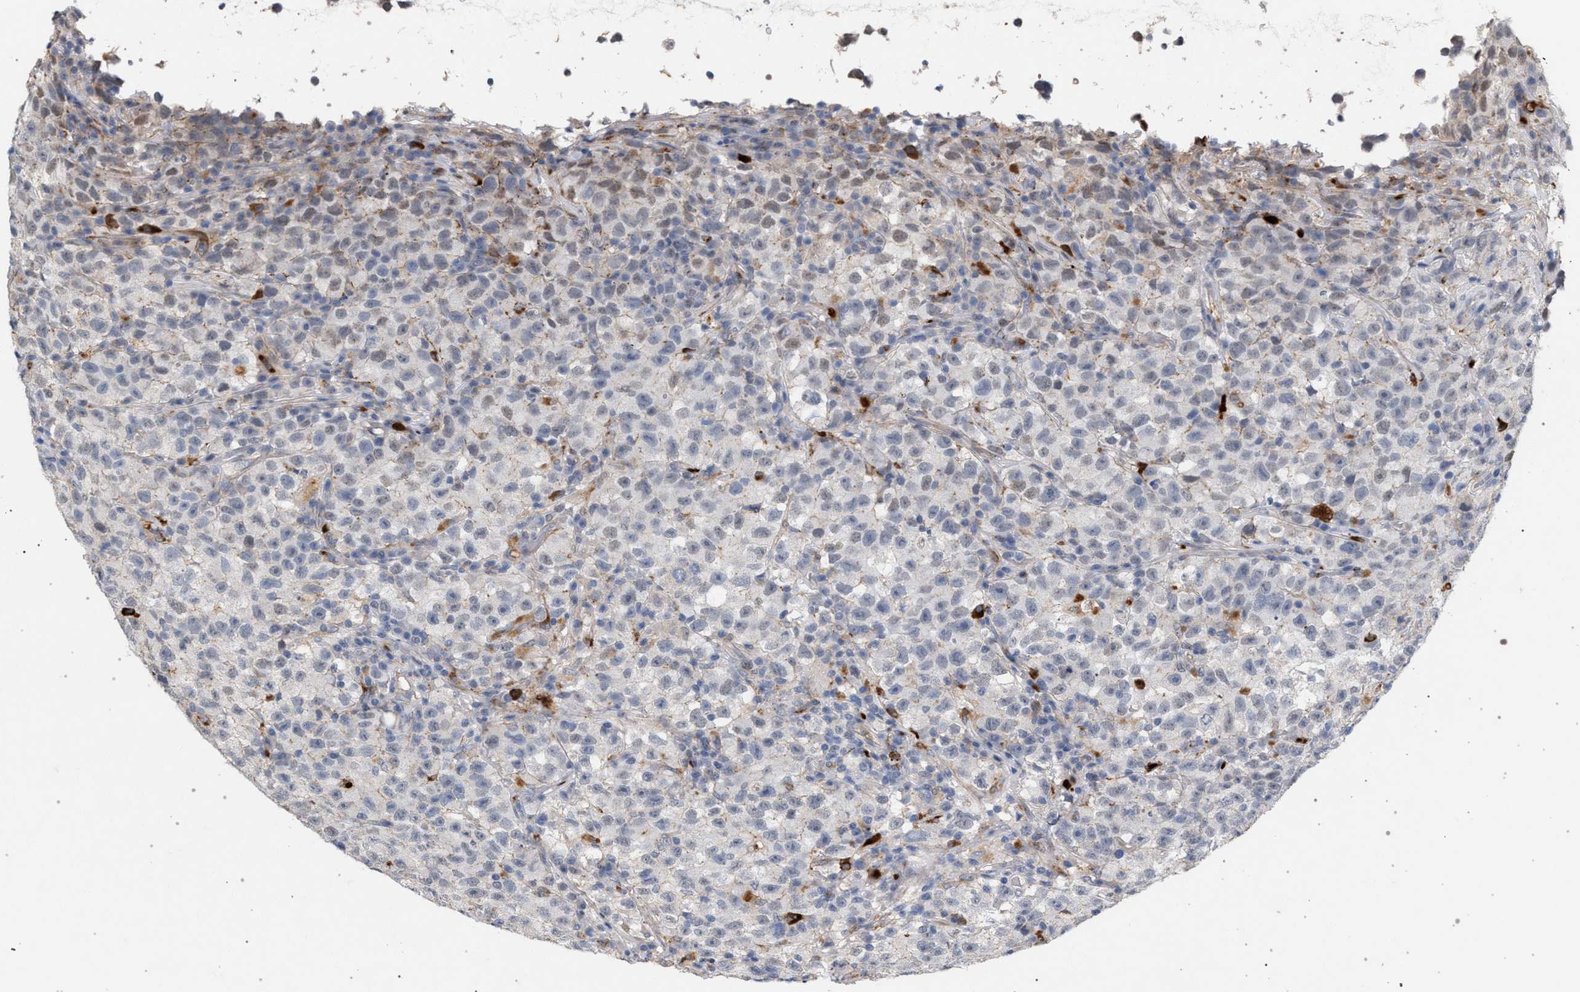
{"staining": {"intensity": "weak", "quantity": "<25%", "location": "nuclear"}, "tissue": "testis cancer", "cell_type": "Tumor cells", "image_type": "cancer", "snomed": [{"axis": "morphology", "description": "Seminoma, NOS"}, {"axis": "topography", "description": "Testis"}], "caption": "This is an immunohistochemistry (IHC) micrograph of testis cancer. There is no positivity in tumor cells.", "gene": "MAMDC2", "patient": {"sex": "male", "age": 22}}